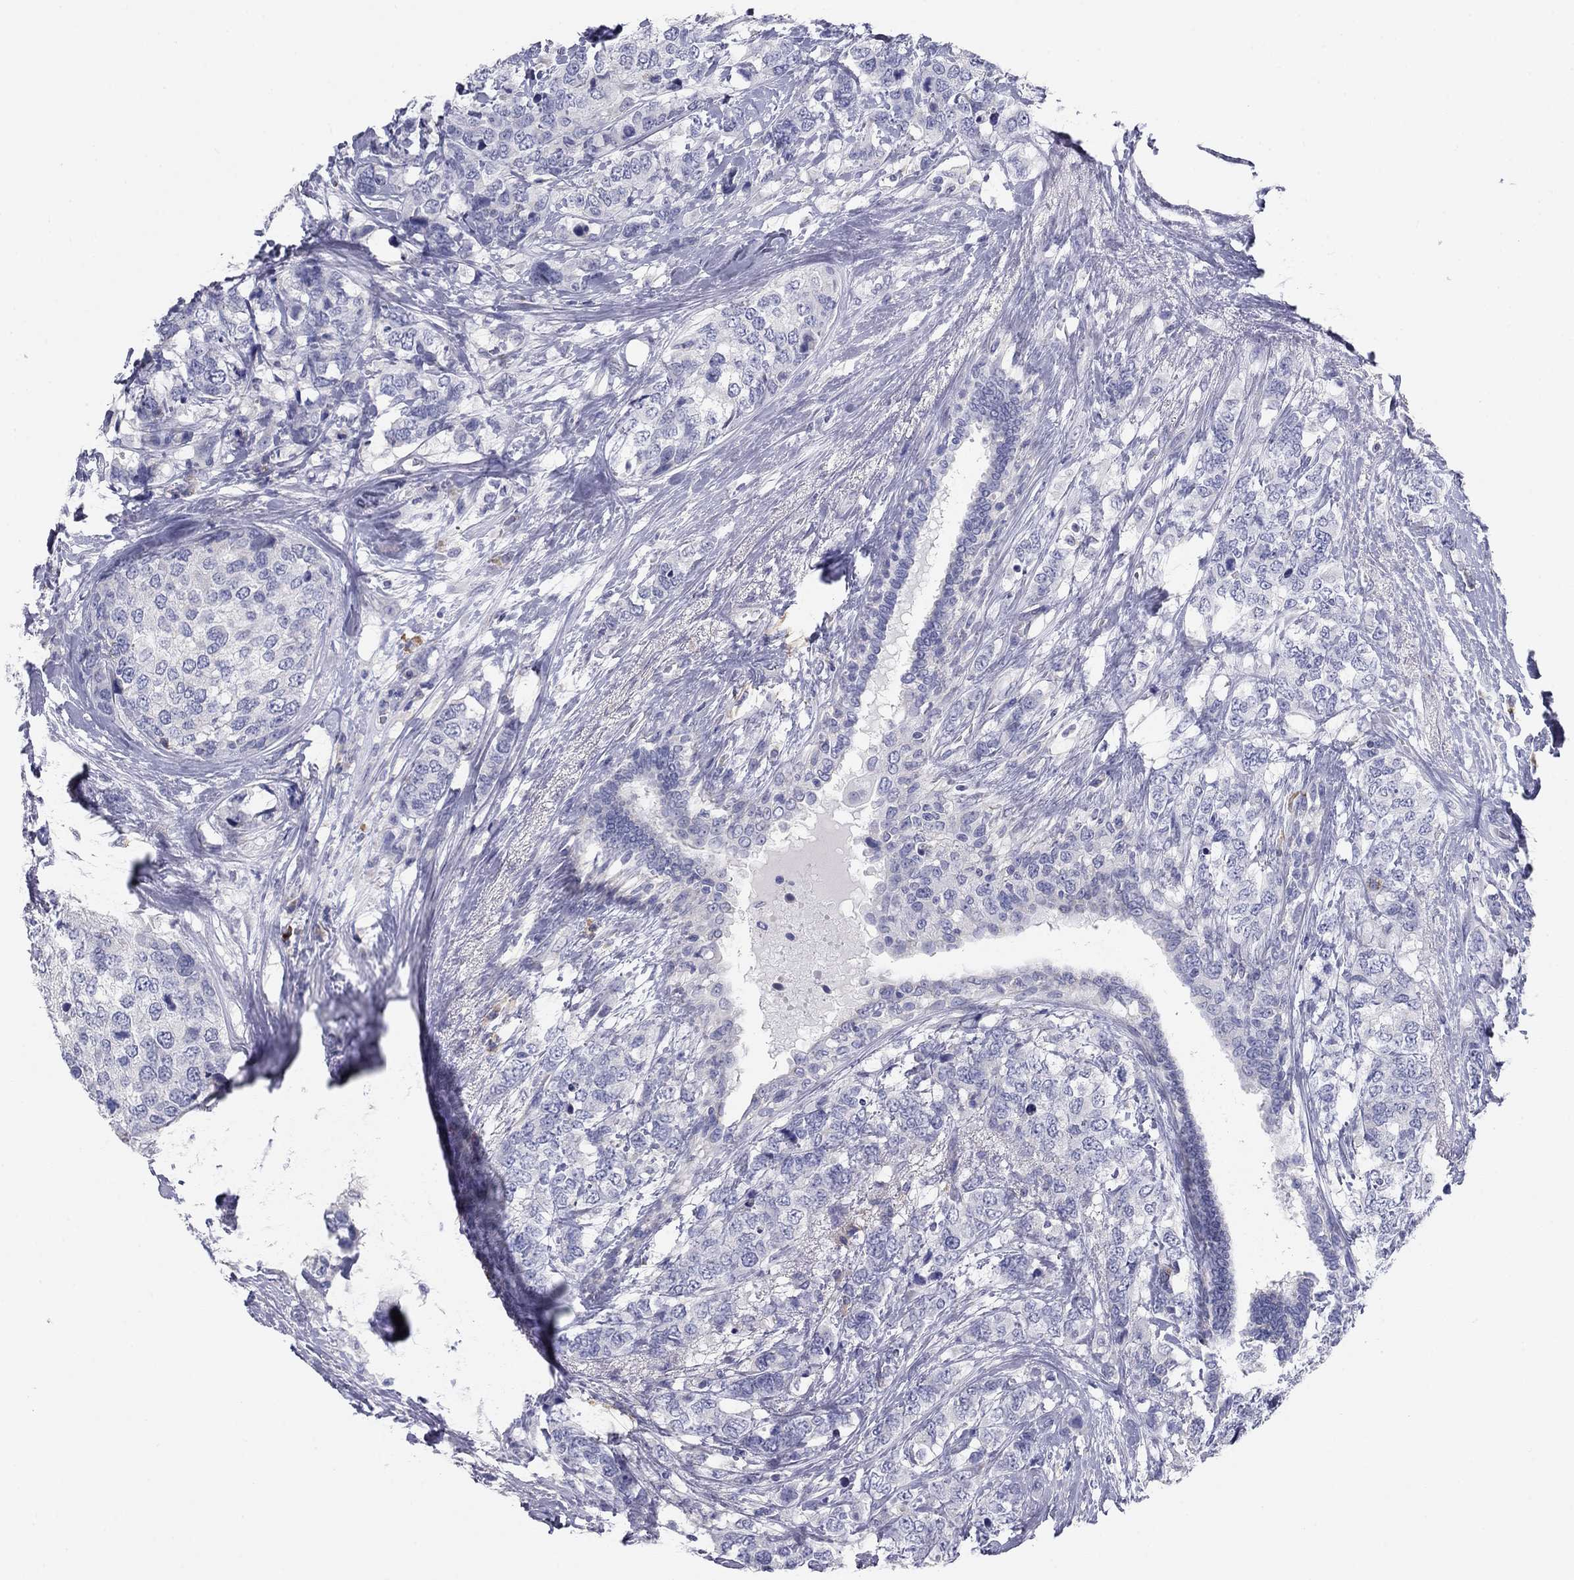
{"staining": {"intensity": "negative", "quantity": "none", "location": "none"}, "tissue": "breast cancer", "cell_type": "Tumor cells", "image_type": "cancer", "snomed": [{"axis": "morphology", "description": "Lobular carcinoma"}, {"axis": "topography", "description": "Breast"}], "caption": "Tumor cells show no significant expression in breast cancer (lobular carcinoma). (DAB (3,3'-diaminobenzidine) immunohistochemistry visualized using brightfield microscopy, high magnification).", "gene": "GRK7", "patient": {"sex": "female", "age": 59}}